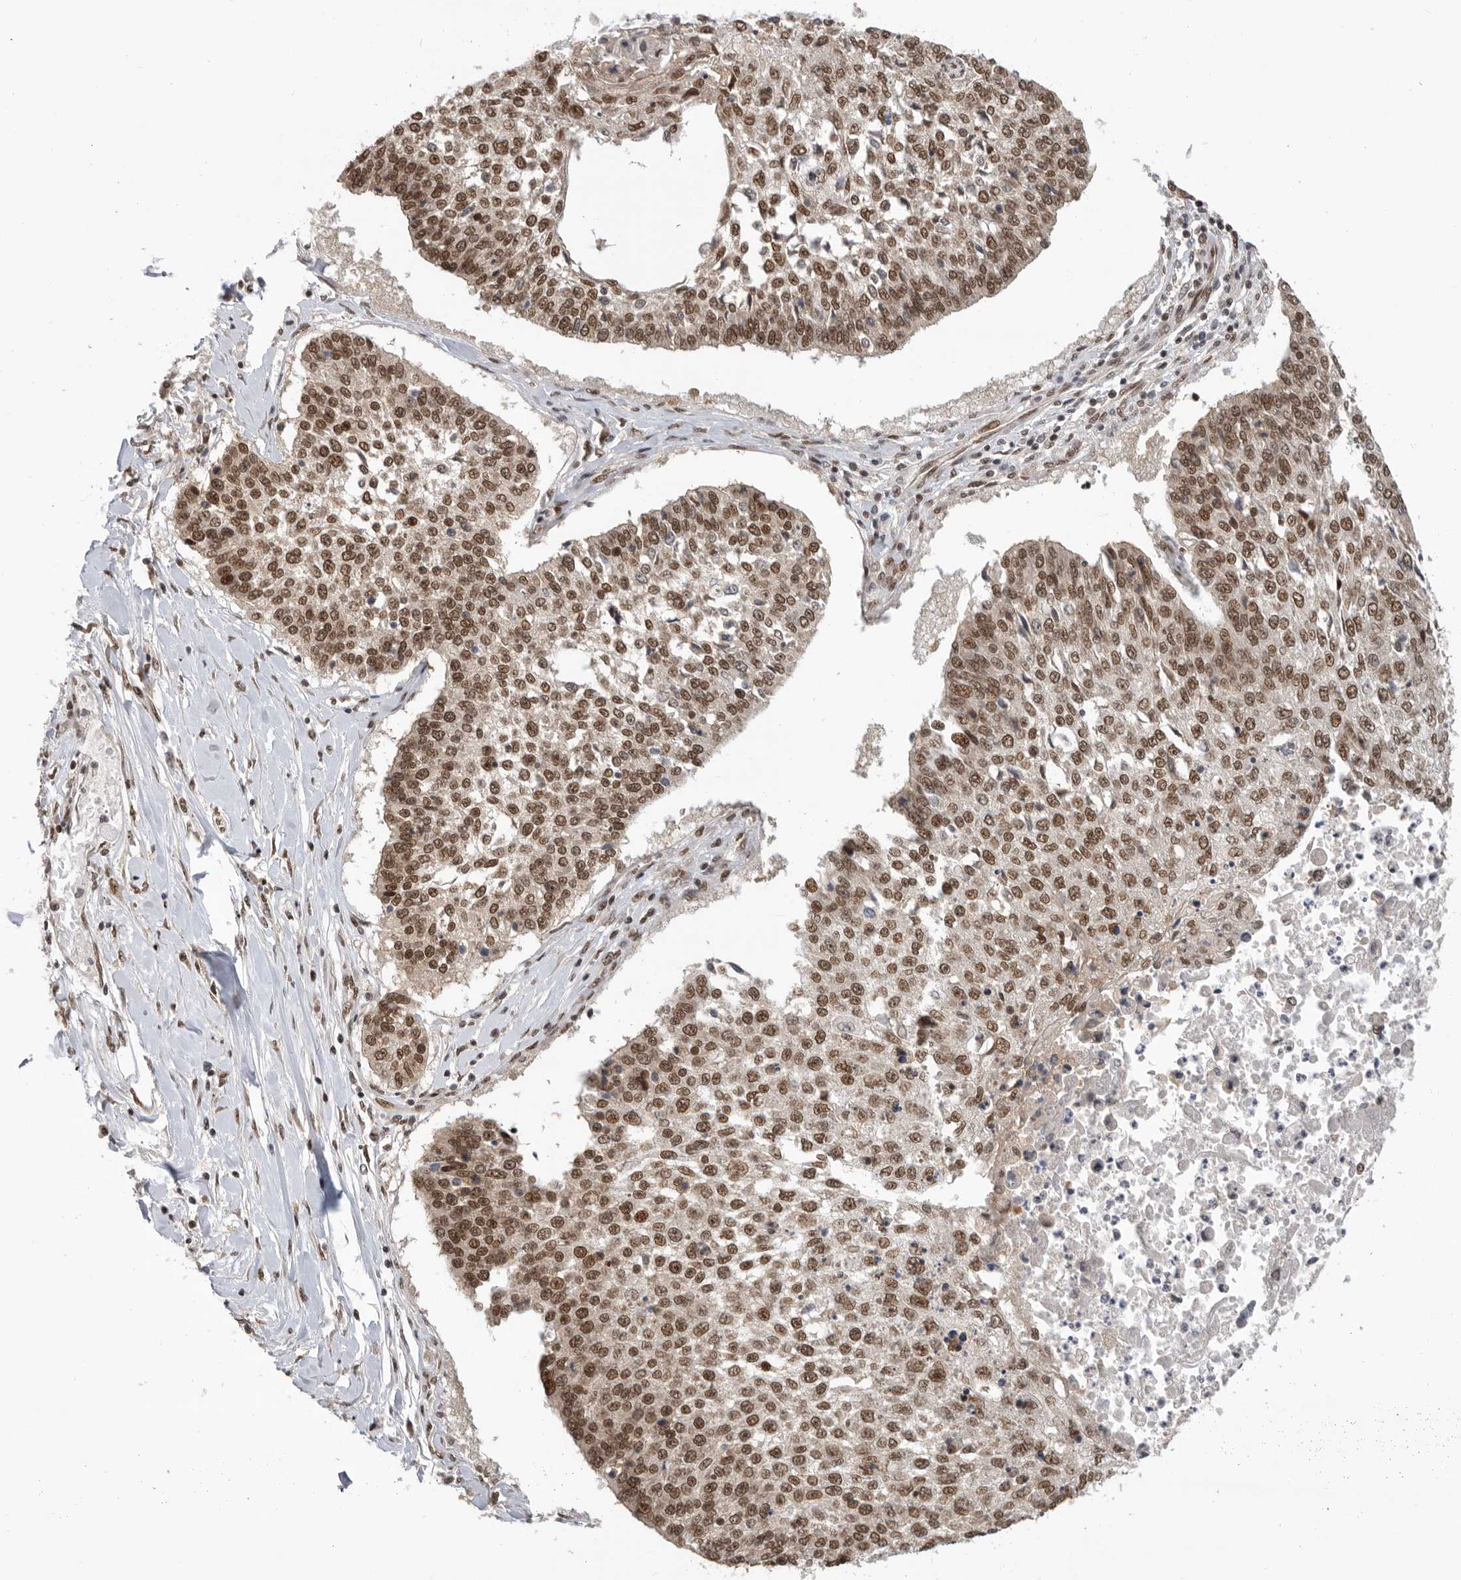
{"staining": {"intensity": "moderate", "quantity": ">75%", "location": "nuclear"}, "tissue": "lung cancer", "cell_type": "Tumor cells", "image_type": "cancer", "snomed": [{"axis": "morphology", "description": "Normal tissue, NOS"}, {"axis": "morphology", "description": "Squamous cell carcinoma, NOS"}, {"axis": "topography", "description": "Cartilage tissue"}, {"axis": "topography", "description": "Bronchus"}, {"axis": "topography", "description": "Lung"}, {"axis": "topography", "description": "Peripheral nerve tissue"}], "caption": "Immunohistochemical staining of human lung squamous cell carcinoma shows medium levels of moderate nuclear protein staining in about >75% of tumor cells. Using DAB (brown) and hematoxylin (blue) stains, captured at high magnification using brightfield microscopy.", "gene": "ZNF830", "patient": {"sex": "female", "age": 49}}